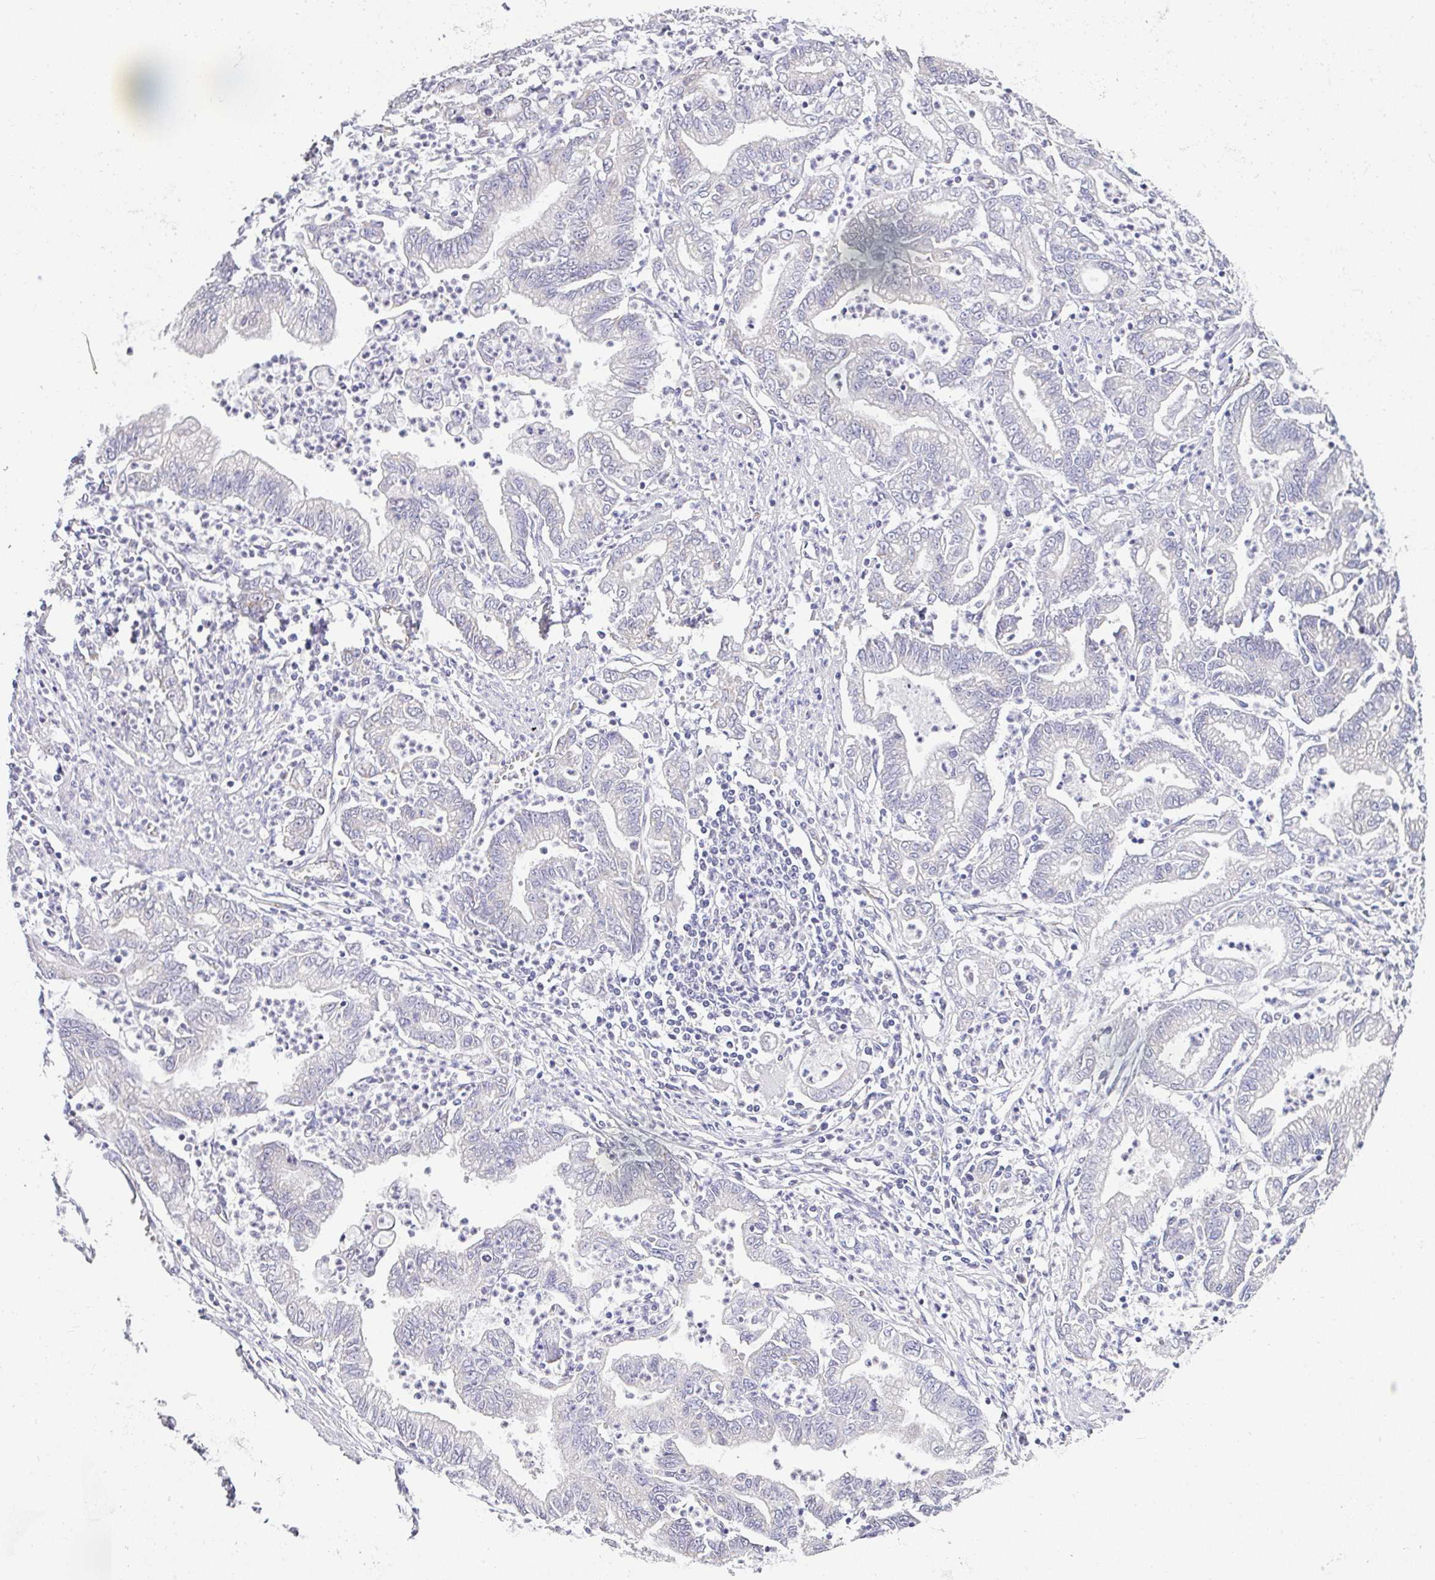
{"staining": {"intensity": "negative", "quantity": "none", "location": "none"}, "tissue": "stomach cancer", "cell_type": "Tumor cells", "image_type": "cancer", "snomed": [{"axis": "morphology", "description": "Adenocarcinoma, NOS"}, {"axis": "topography", "description": "Stomach, upper"}], "caption": "High power microscopy photomicrograph of an IHC image of stomach cancer, revealing no significant positivity in tumor cells.", "gene": "PLCD4", "patient": {"sex": "female", "age": 79}}